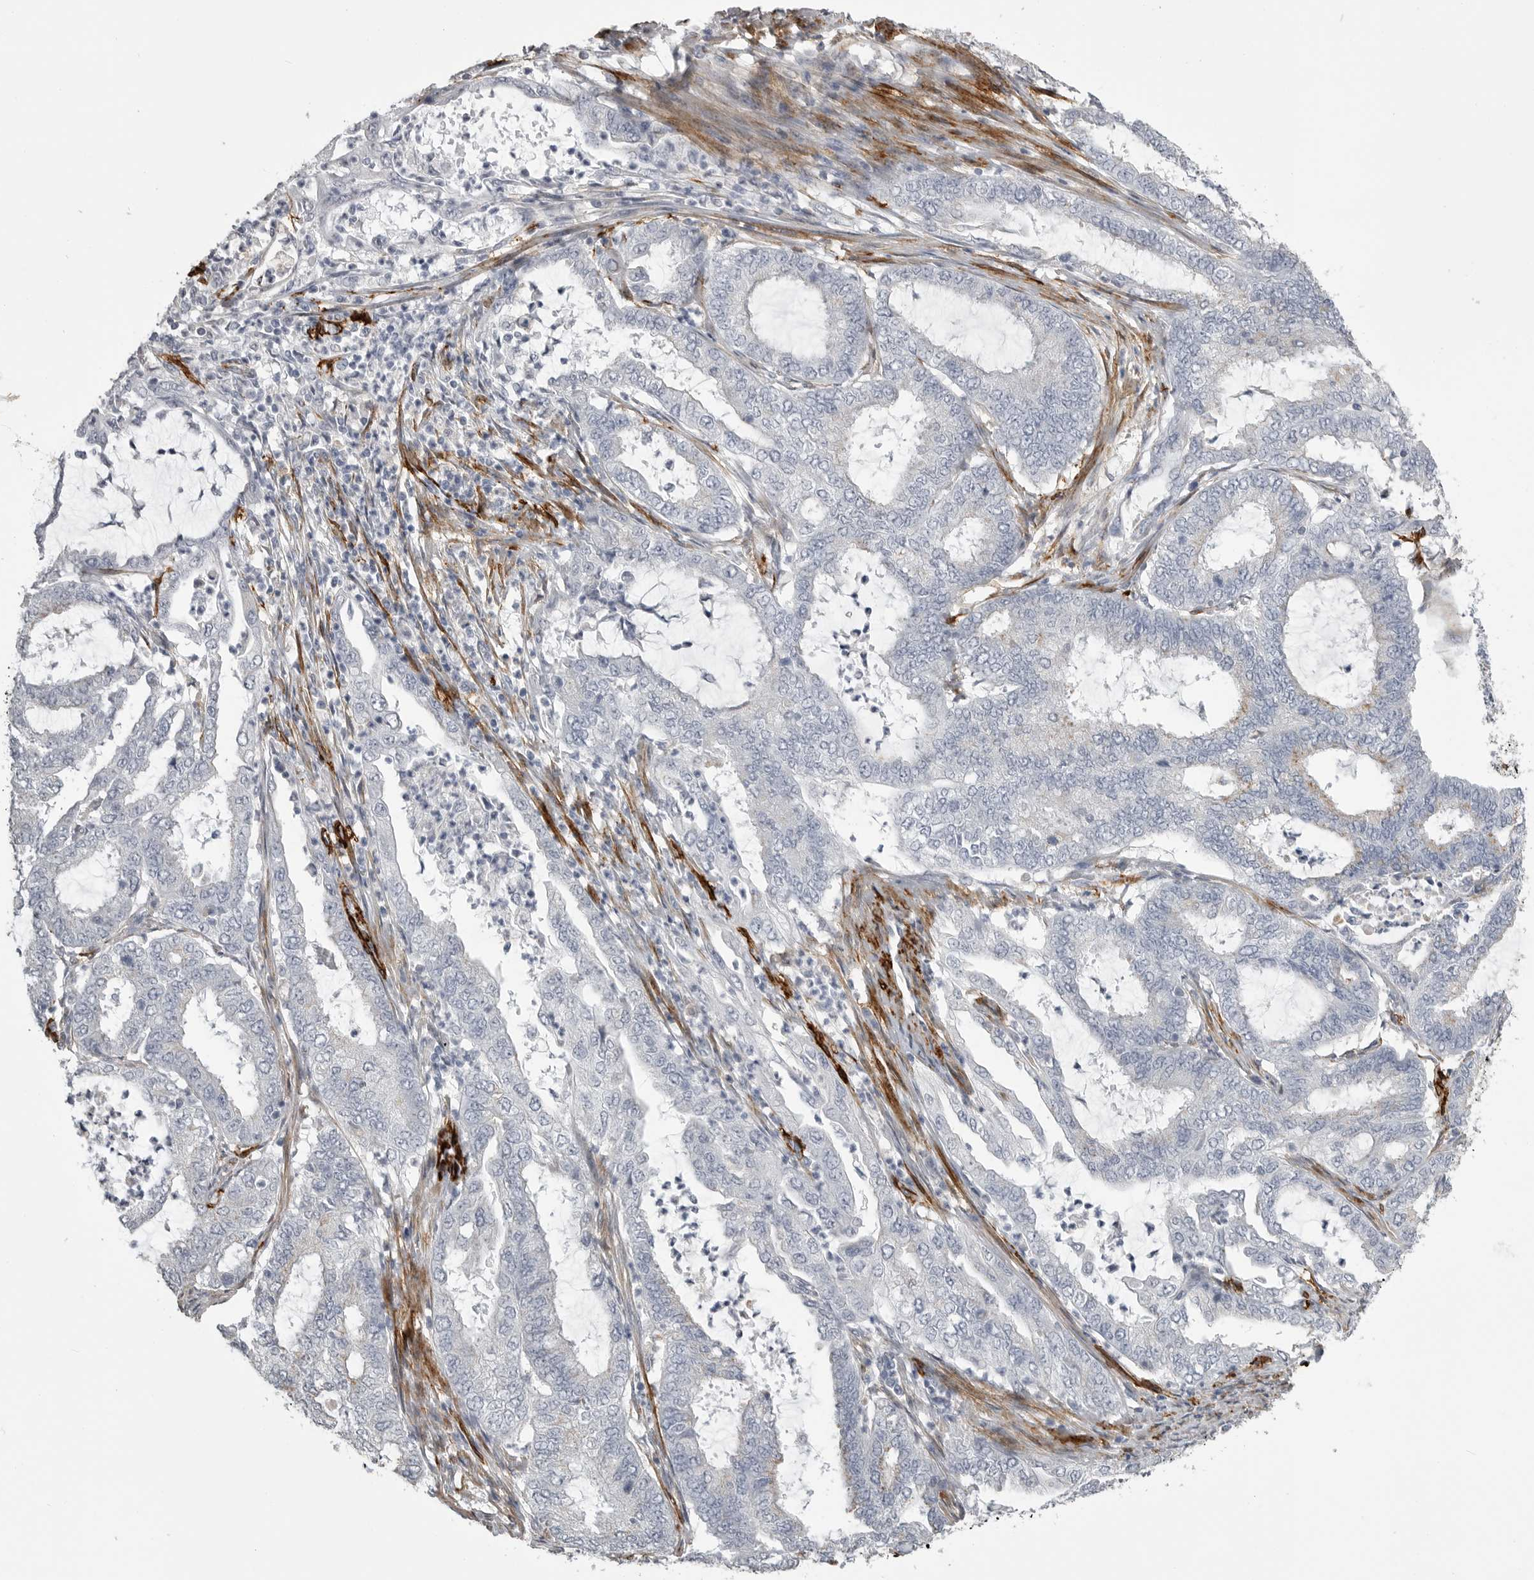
{"staining": {"intensity": "negative", "quantity": "none", "location": "none"}, "tissue": "endometrial cancer", "cell_type": "Tumor cells", "image_type": "cancer", "snomed": [{"axis": "morphology", "description": "Adenocarcinoma, NOS"}, {"axis": "topography", "description": "Endometrium"}], "caption": "Adenocarcinoma (endometrial) was stained to show a protein in brown. There is no significant expression in tumor cells.", "gene": "AOC3", "patient": {"sex": "female", "age": 51}}